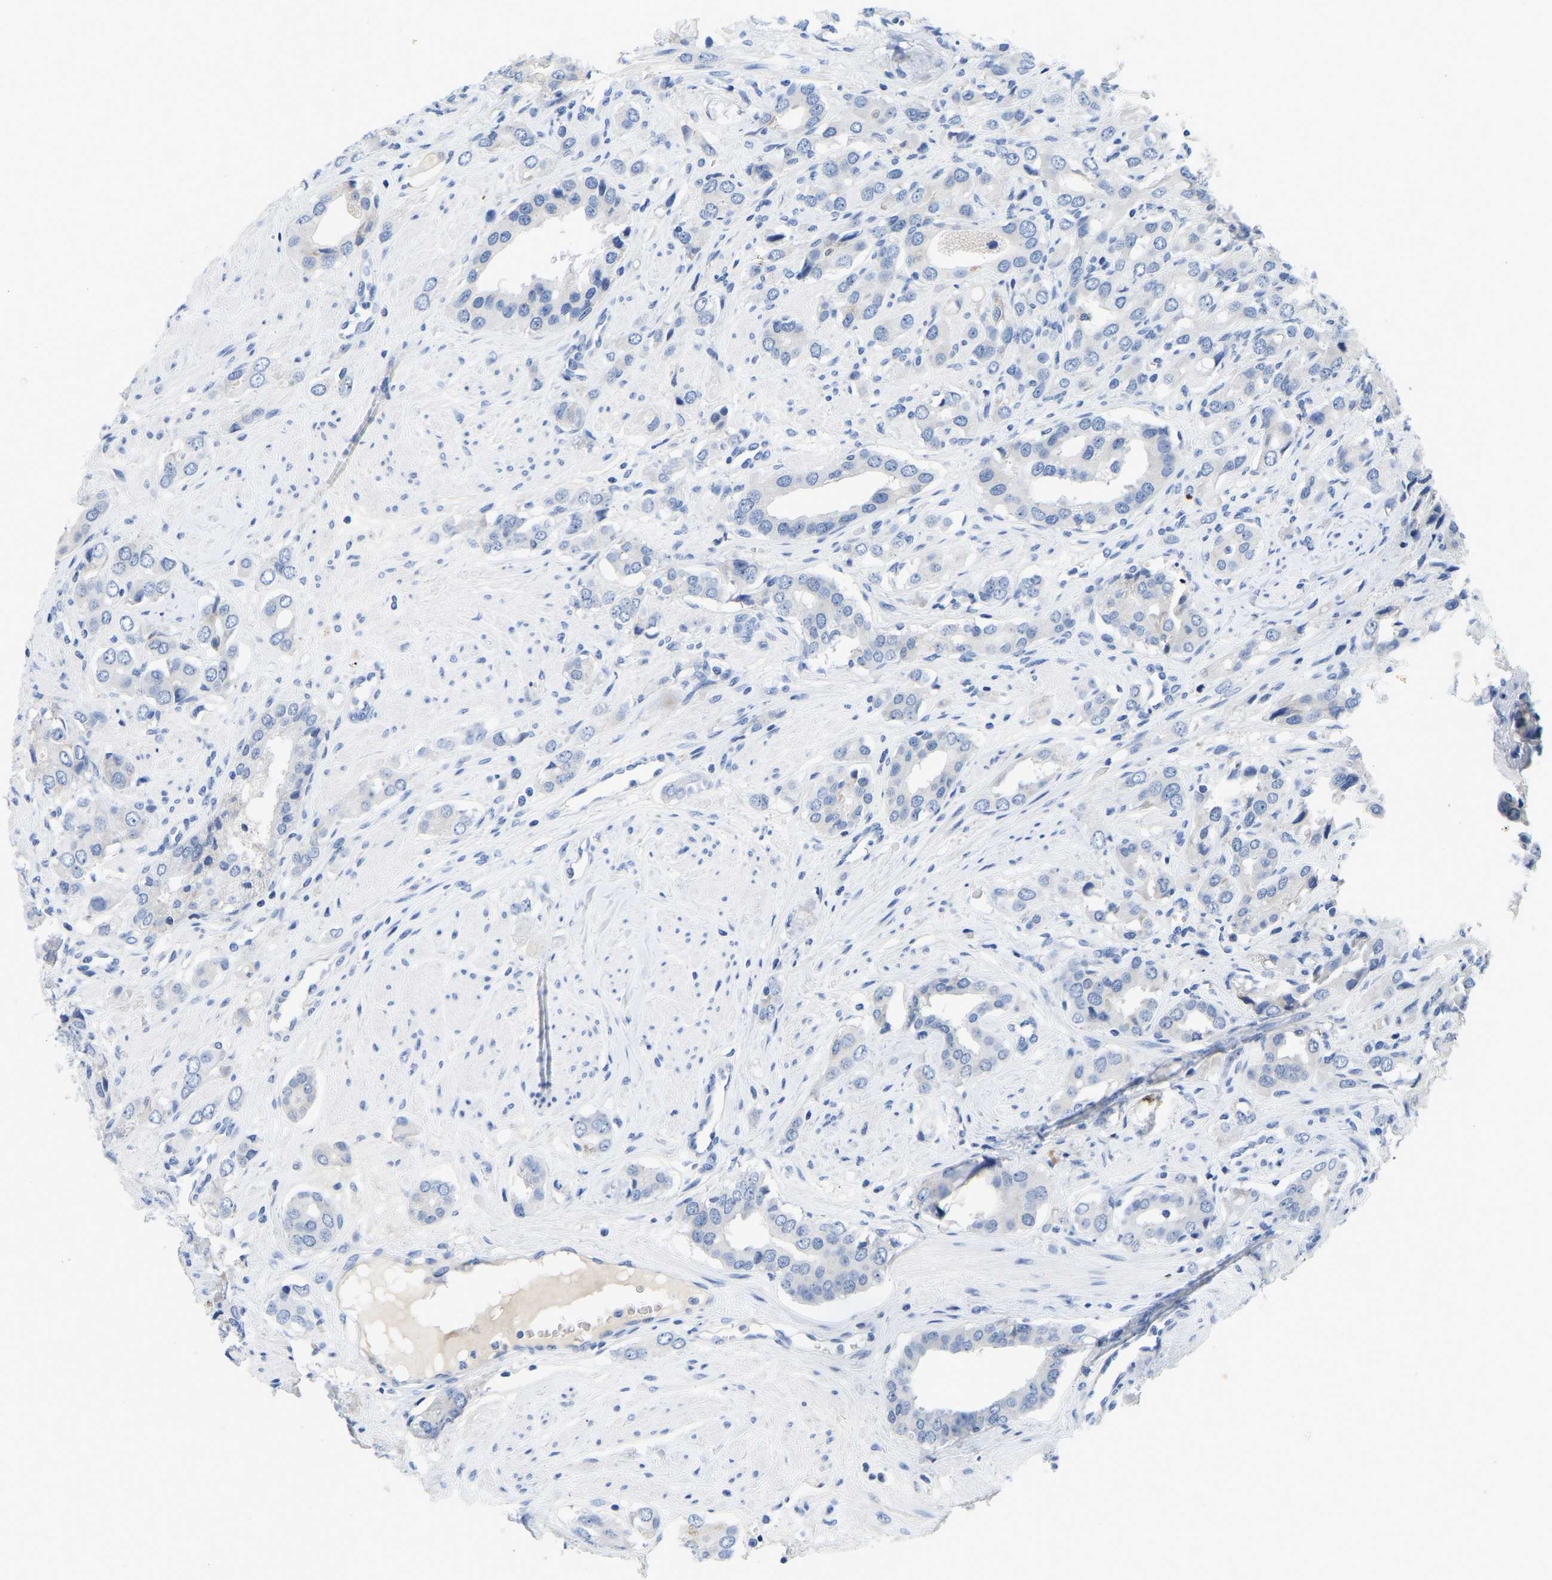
{"staining": {"intensity": "negative", "quantity": "none", "location": "none"}, "tissue": "prostate cancer", "cell_type": "Tumor cells", "image_type": "cancer", "snomed": [{"axis": "morphology", "description": "Adenocarcinoma, High grade"}, {"axis": "topography", "description": "Prostate"}], "caption": "Tumor cells show no significant expression in prostate cancer. The staining is performed using DAB brown chromogen with nuclei counter-stained in using hematoxylin.", "gene": "ABCA10", "patient": {"sex": "male", "age": 52}}